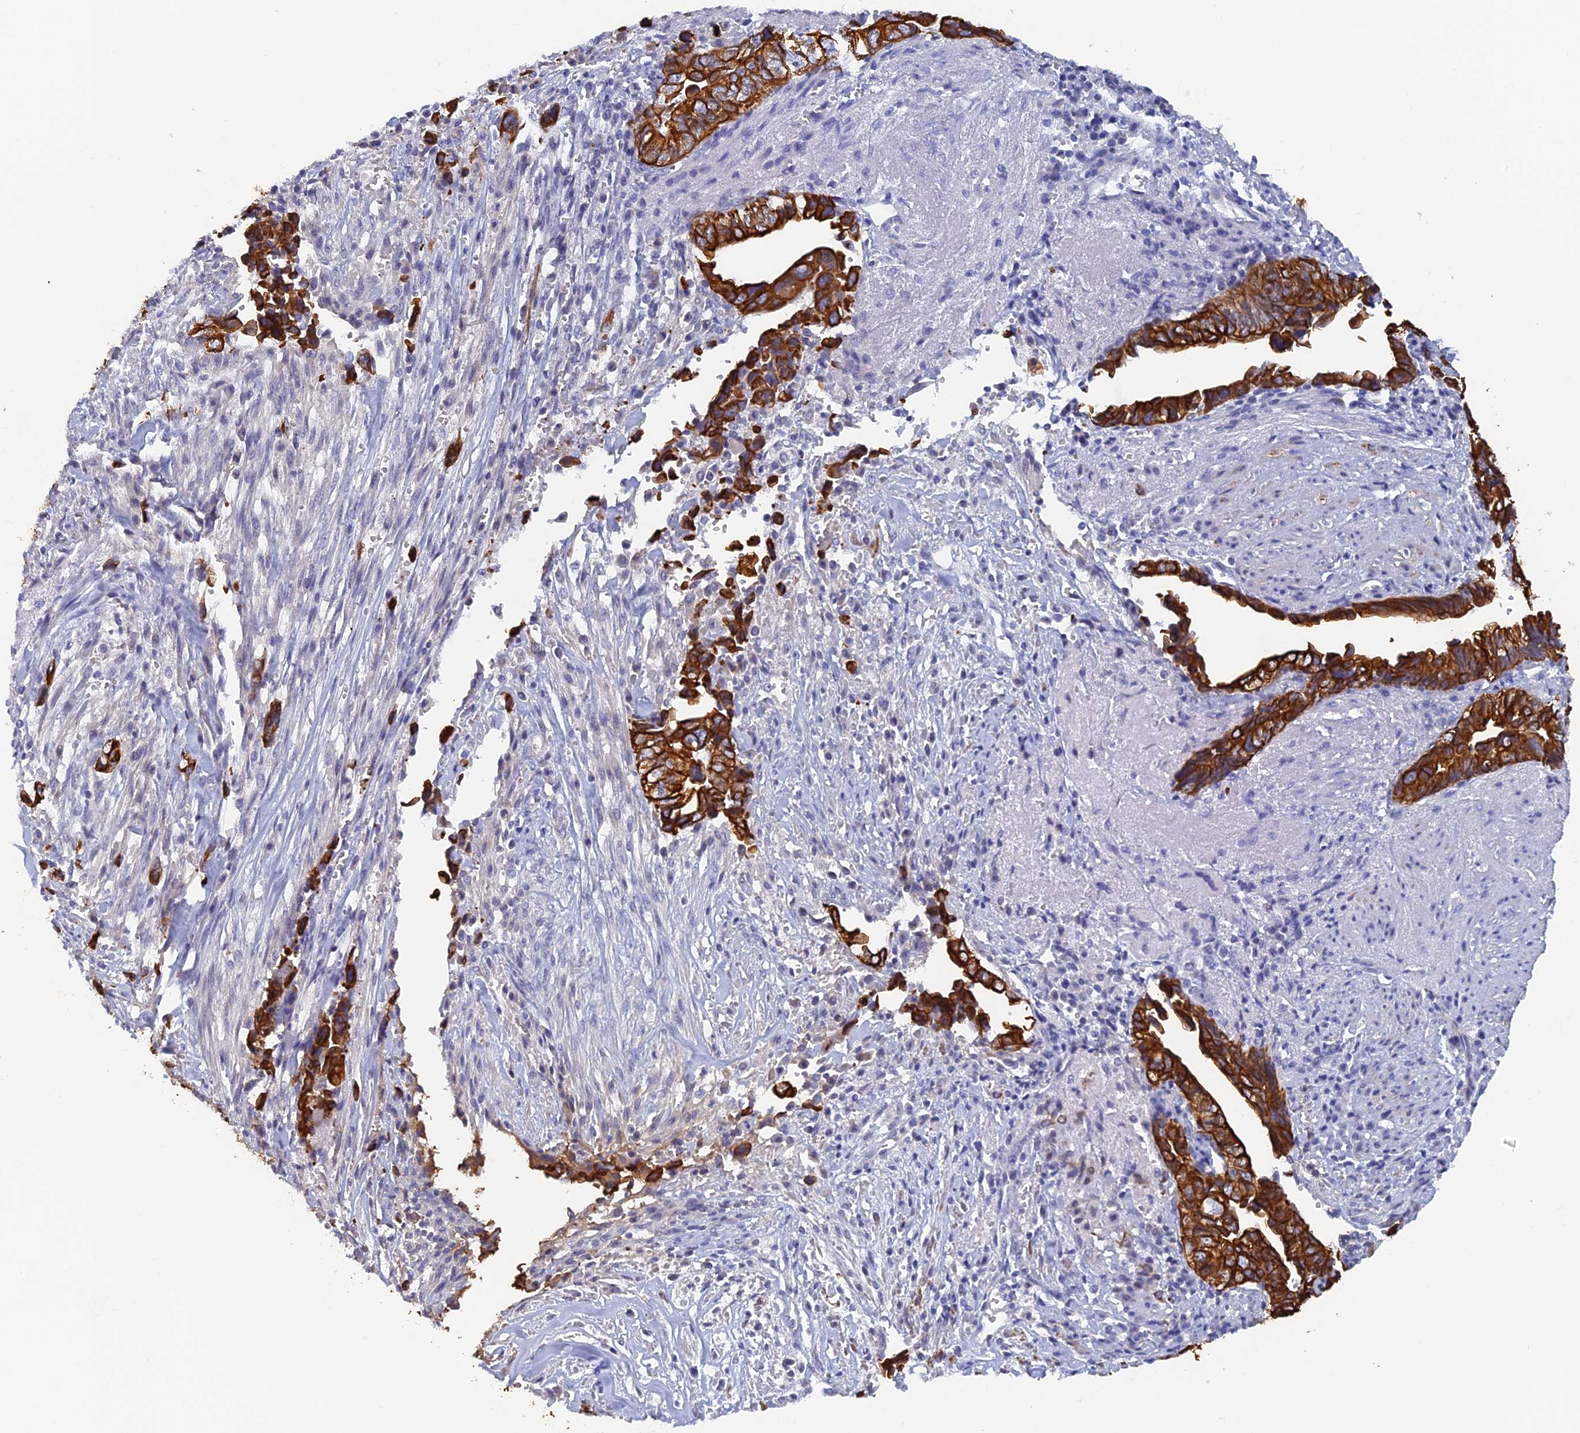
{"staining": {"intensity": "strong", "quantity": ">75%", "location": "cytoplasmic/membranous"}, "tissue": "liver cancer", "cell_type": "Tumor cells", "image_type": "cancer", "snomed": [{"axis": "morphology", "description": "Cholangiocarcinoma"}, {"axis": "topography", "description": "Liver"}], "caption": "Immunohistochemistry staining of liver cancer, which shows high levels of strong cytoplasmic/membranous staining in about >75% of tumor cells indicating strong cytoplasmic/membranous protein staining. The staining was performed using DAB (3,3'-diaminobenzidine) (brown) for protein detection and nuclei were counterstained in hematoxylin (blue).", "gene": "SRFBP1", "patient": {"sex": "female", "age": 79}}